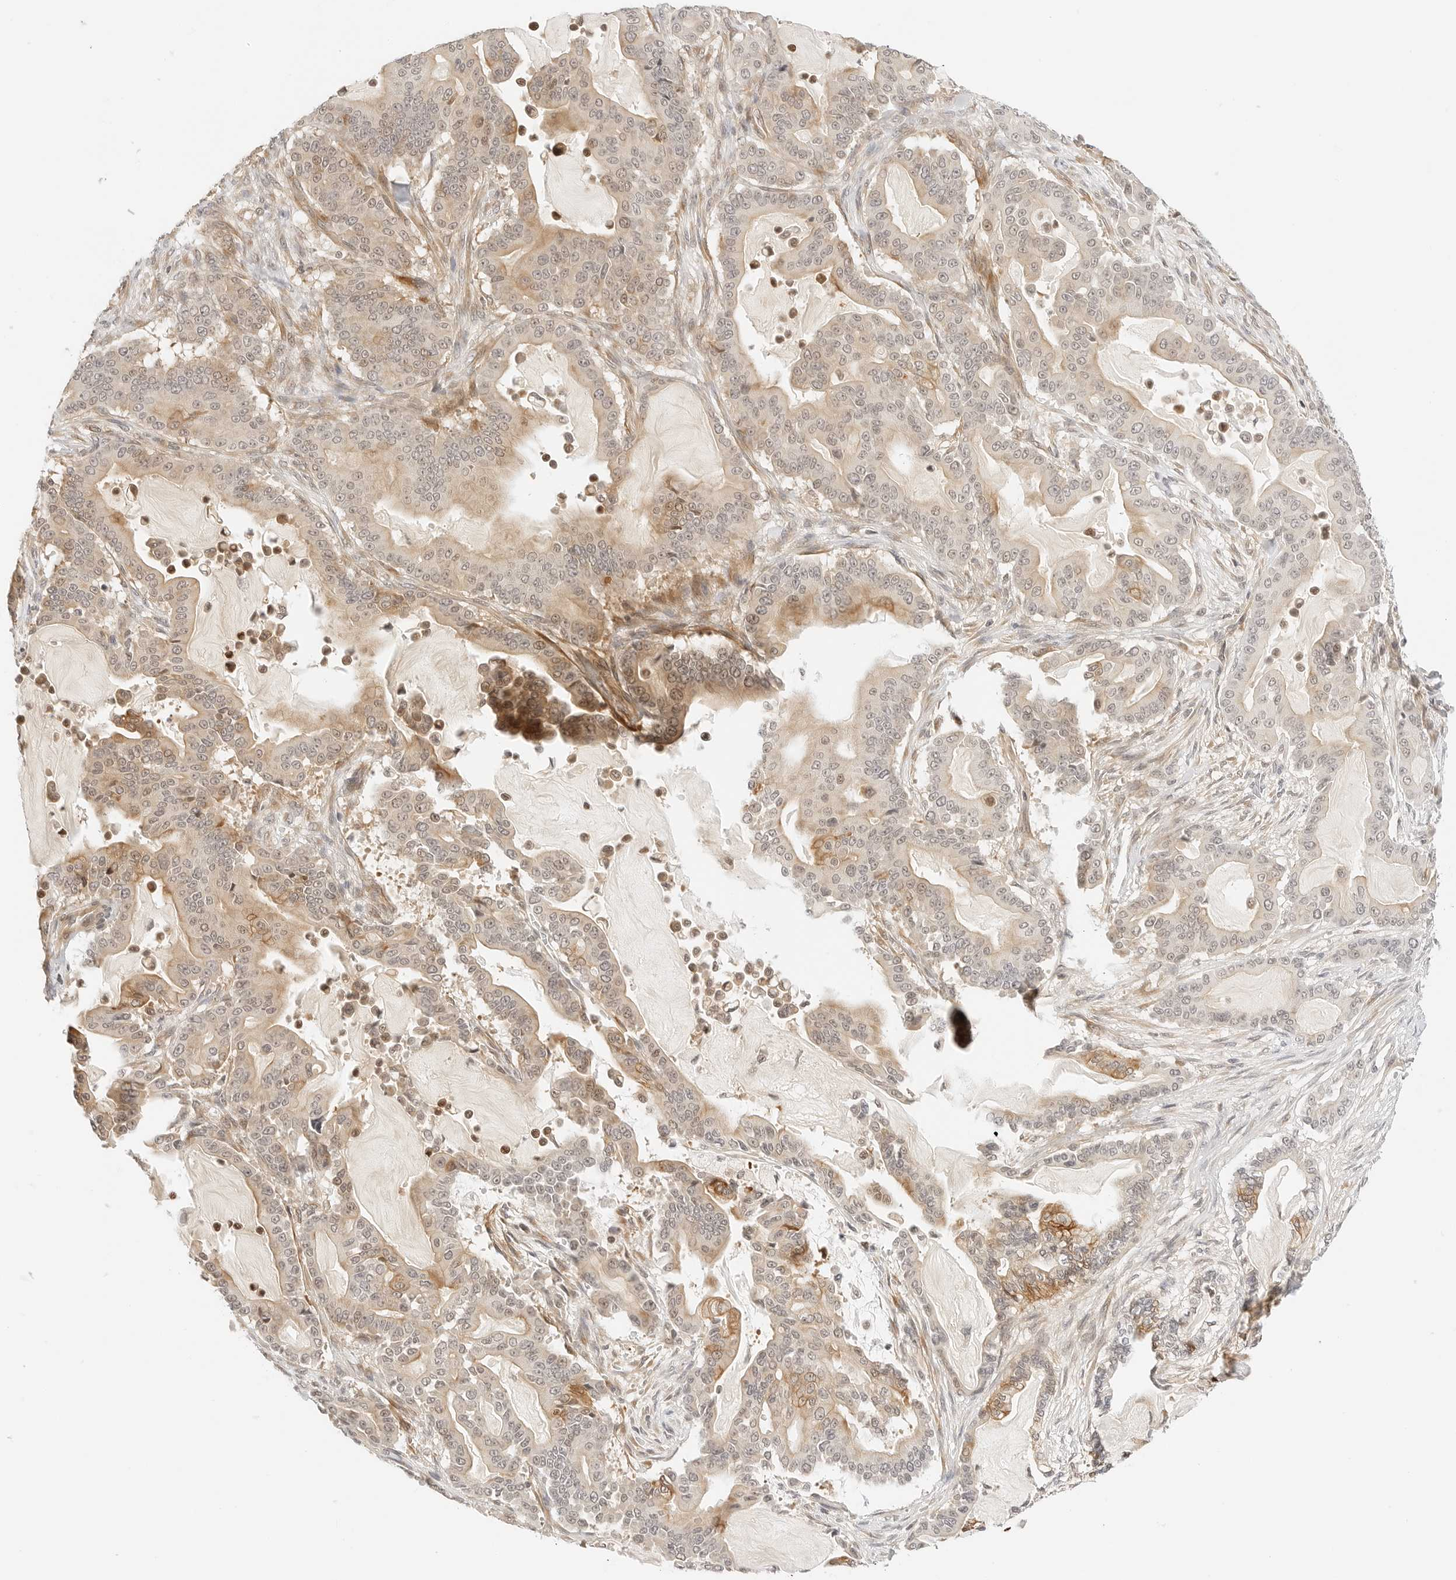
{"staining": {"intensity": "moderate", "quantity": ">75%", "location": "cytoplasmic/membranous,nuclear"}, "tissue": "pancreatic cancer", "cell_type": "Tumor cells", "image_type": "cancer", "snomed": [{"axis": "morphology", "description": "Adenocarcinoma, NOS"}, {"axis": "topography", "description": "Pancreas"}], "caption": "Protein expression analysis of adenocarcinoma (pancreatic) shows moderate cytoplasmic/membranous and nuclear expression in approximately >75% of tumor cells.", "gene": "TEKT2", "patient": {"sex": "male", "age": 63}}